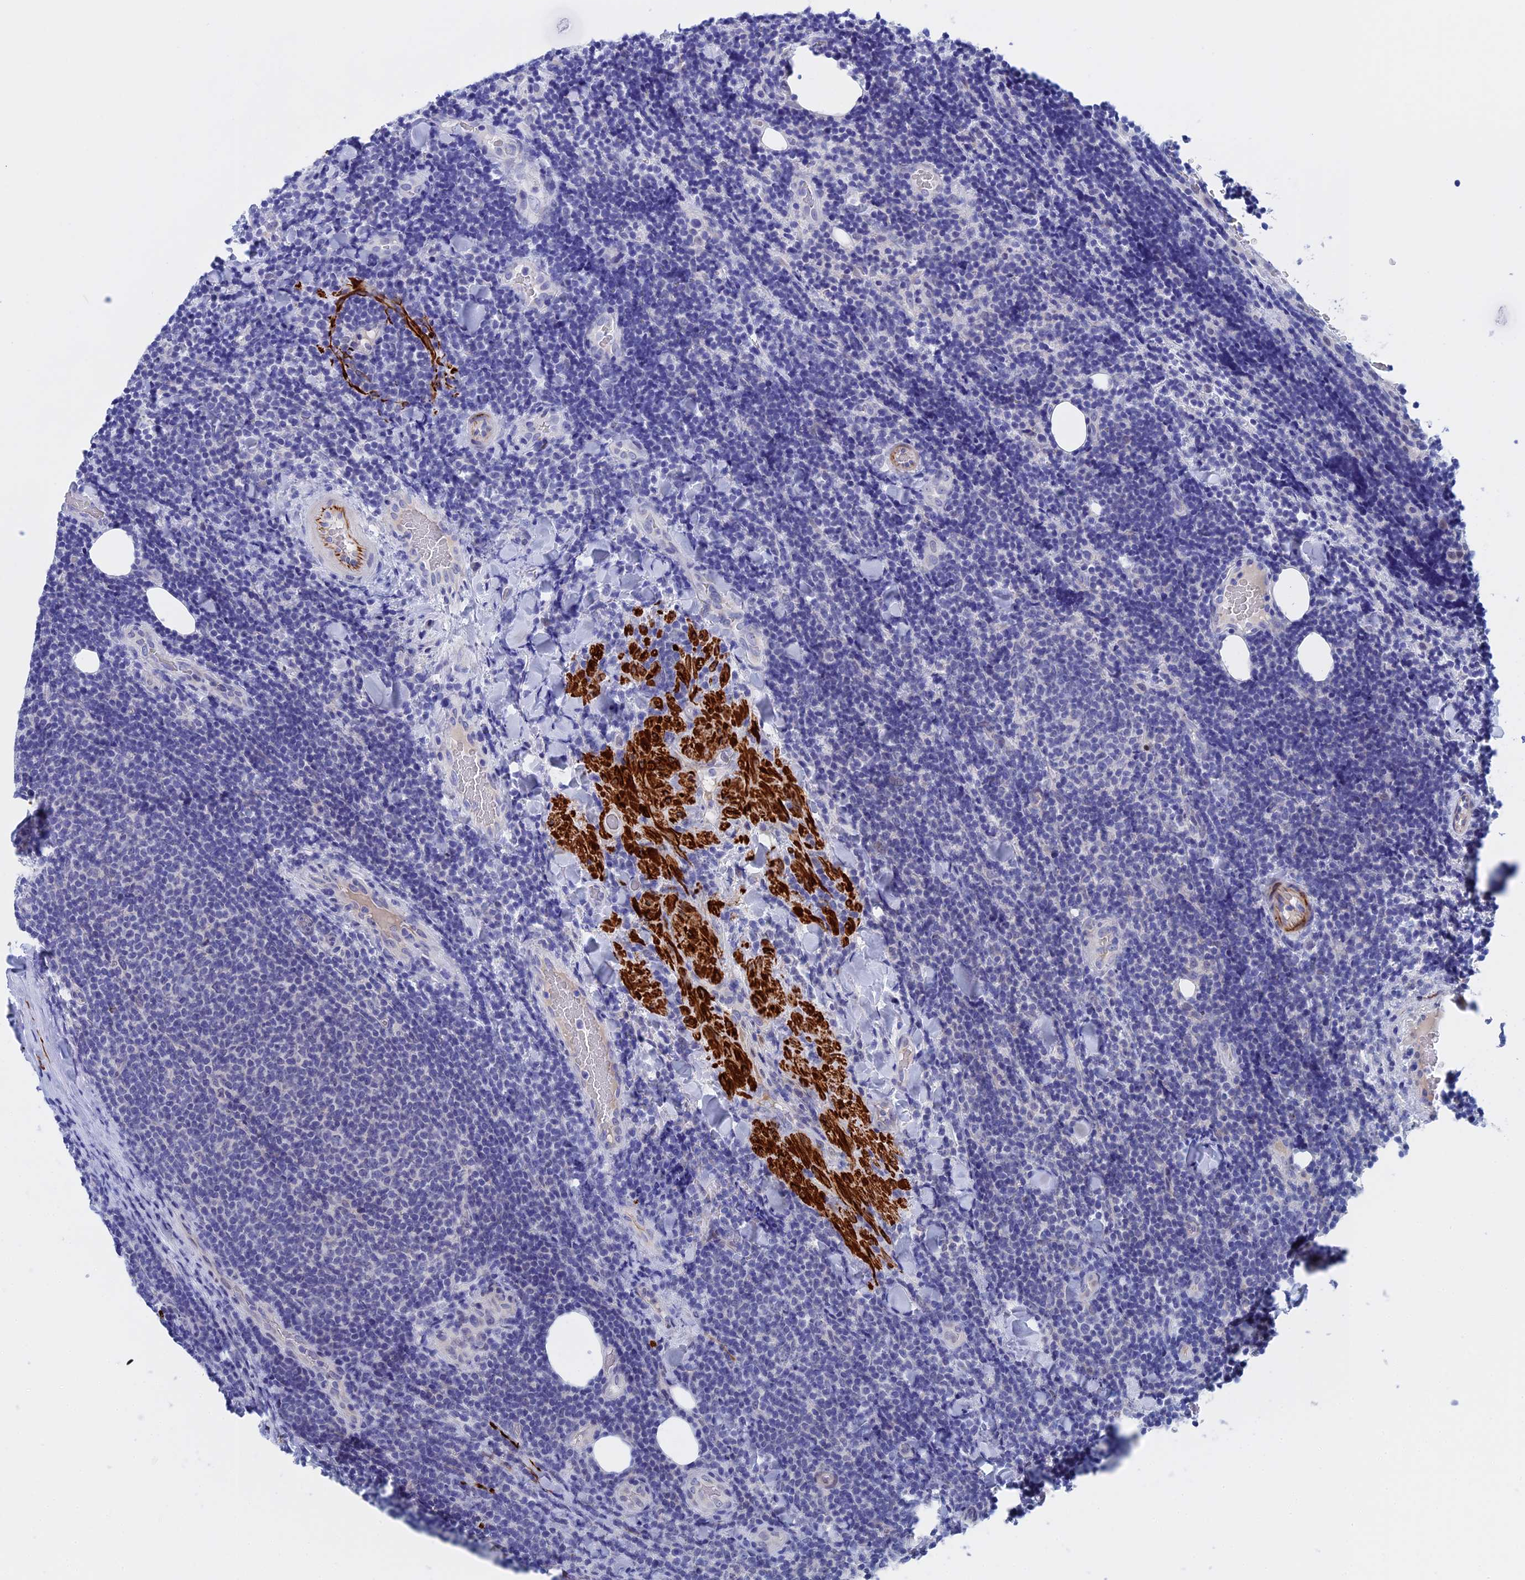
{"staining": {"intensity": "negative", "quantity": "none", "location": "none"}, "tissue": "lymphoma", "cell_type": "Tumor cells", "image_type": "cancer", "snomed": [{"axis": "morphology", "description": "Malignant lymphoma, non-Hodgkin's type, Low grade"}, {"axis": "topography", "description": "Lymph node"}], "caption": "Immunohistochemistry histopathology image of human low-grade malignant lymphoma, non-Hodgkin's type stained for a protein (brown), which demonstrates no staining in tumor cells.", "gene": "WDR83", "patient": {"sex": "male", "age": 66}}